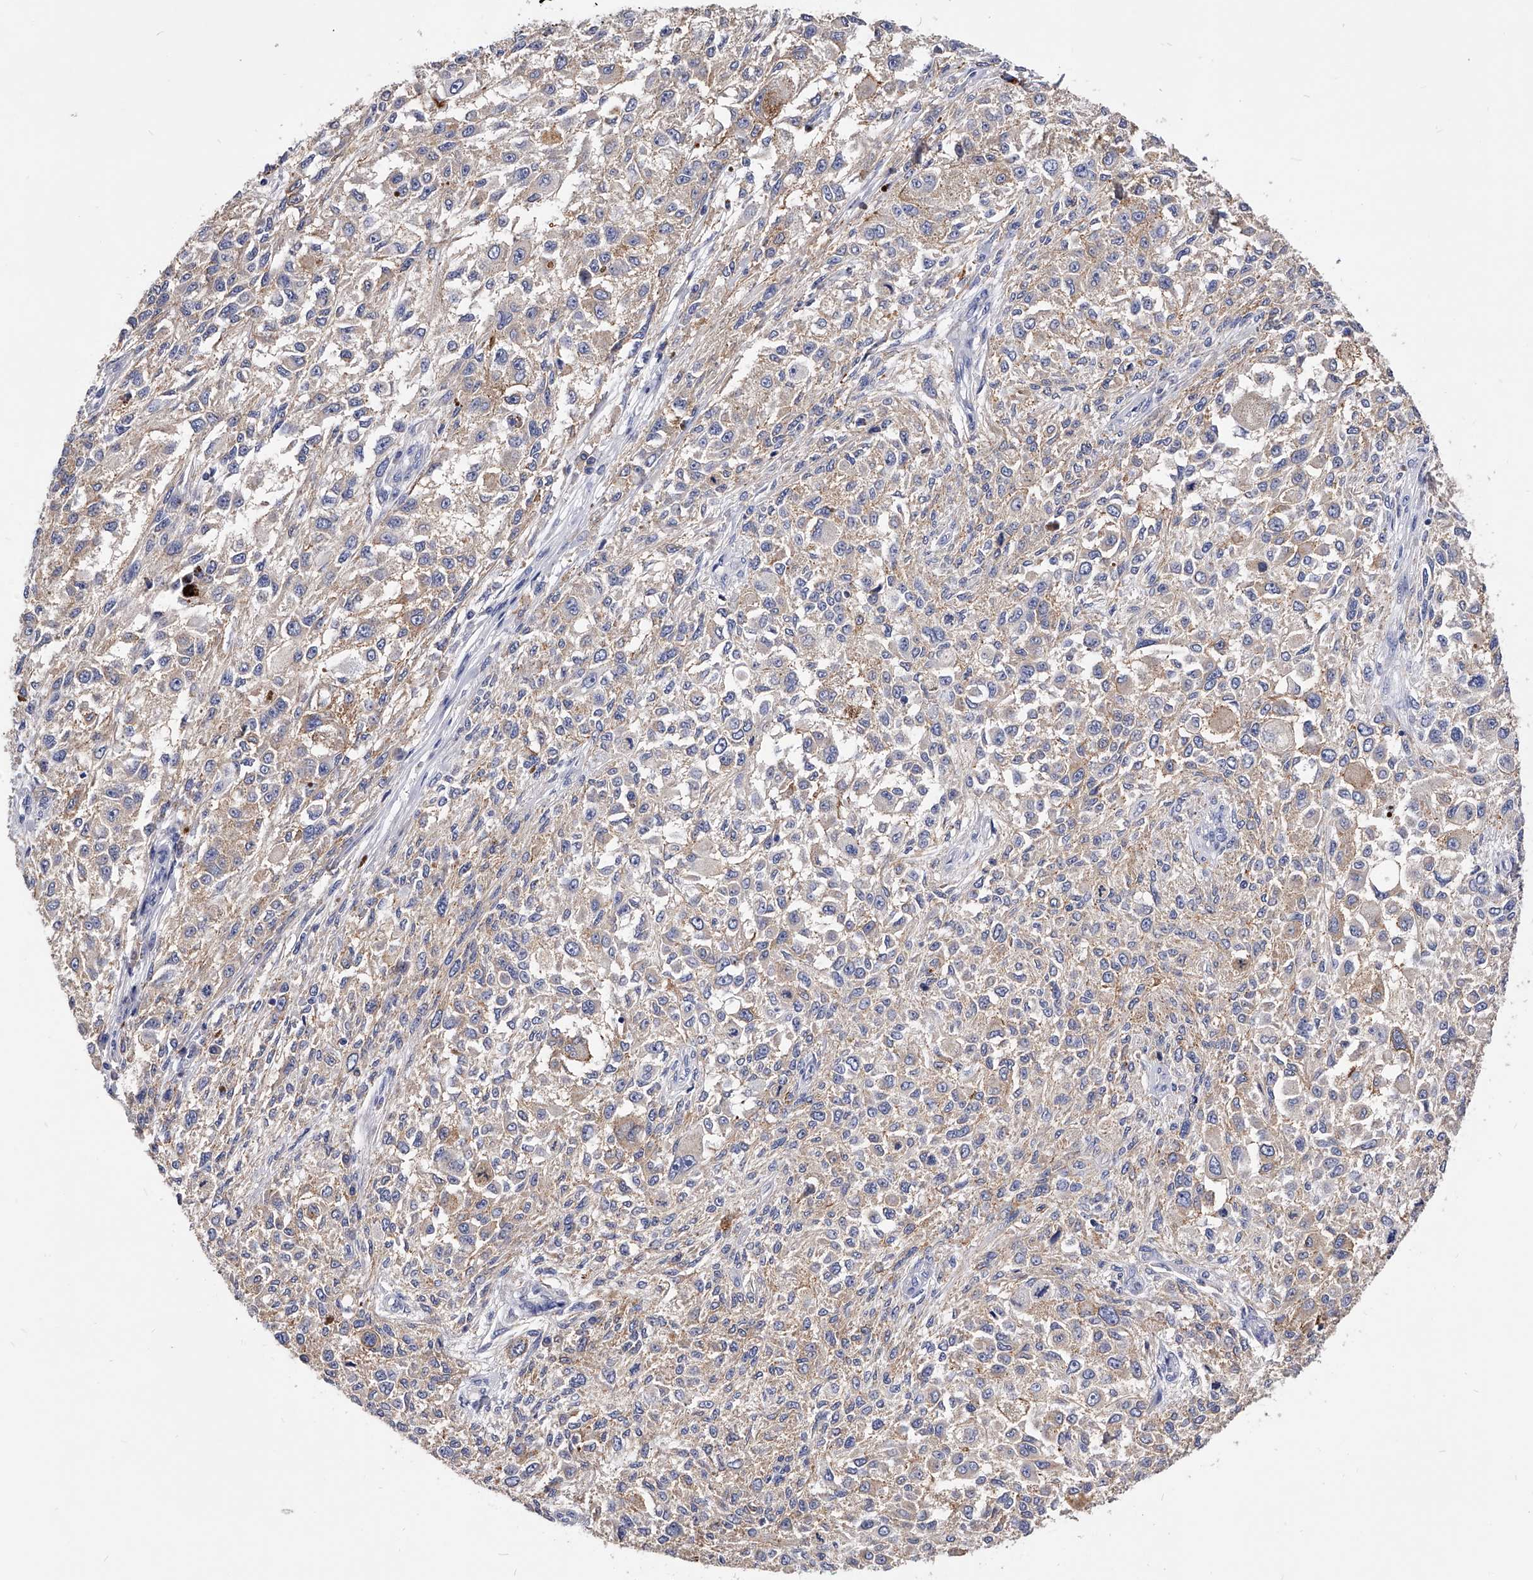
{"staining": {"intensity": "weak", "quantity": "25%-75%", "location": "cytoplasmic/membranous"}, "tissue": "melanoma", "cell_type": "Tumor cells", "image_type": "cancer", "snomed": [{"axis": "morphology", "description": "Necrosis, NOS"}, {"axis": "morphology", "description": "Malignant melanoma, NOS"}, {"axis": "topography", "description": "Skin"}], "caption": "This is an image of immunohistochemistry (IHC) staining of malignant melanoma, which shows weak positivity in the cytoplasmic/membranous of tumor cells.", "gene": "ZNF529", "patient": {"sex": "female", "age": 87}}